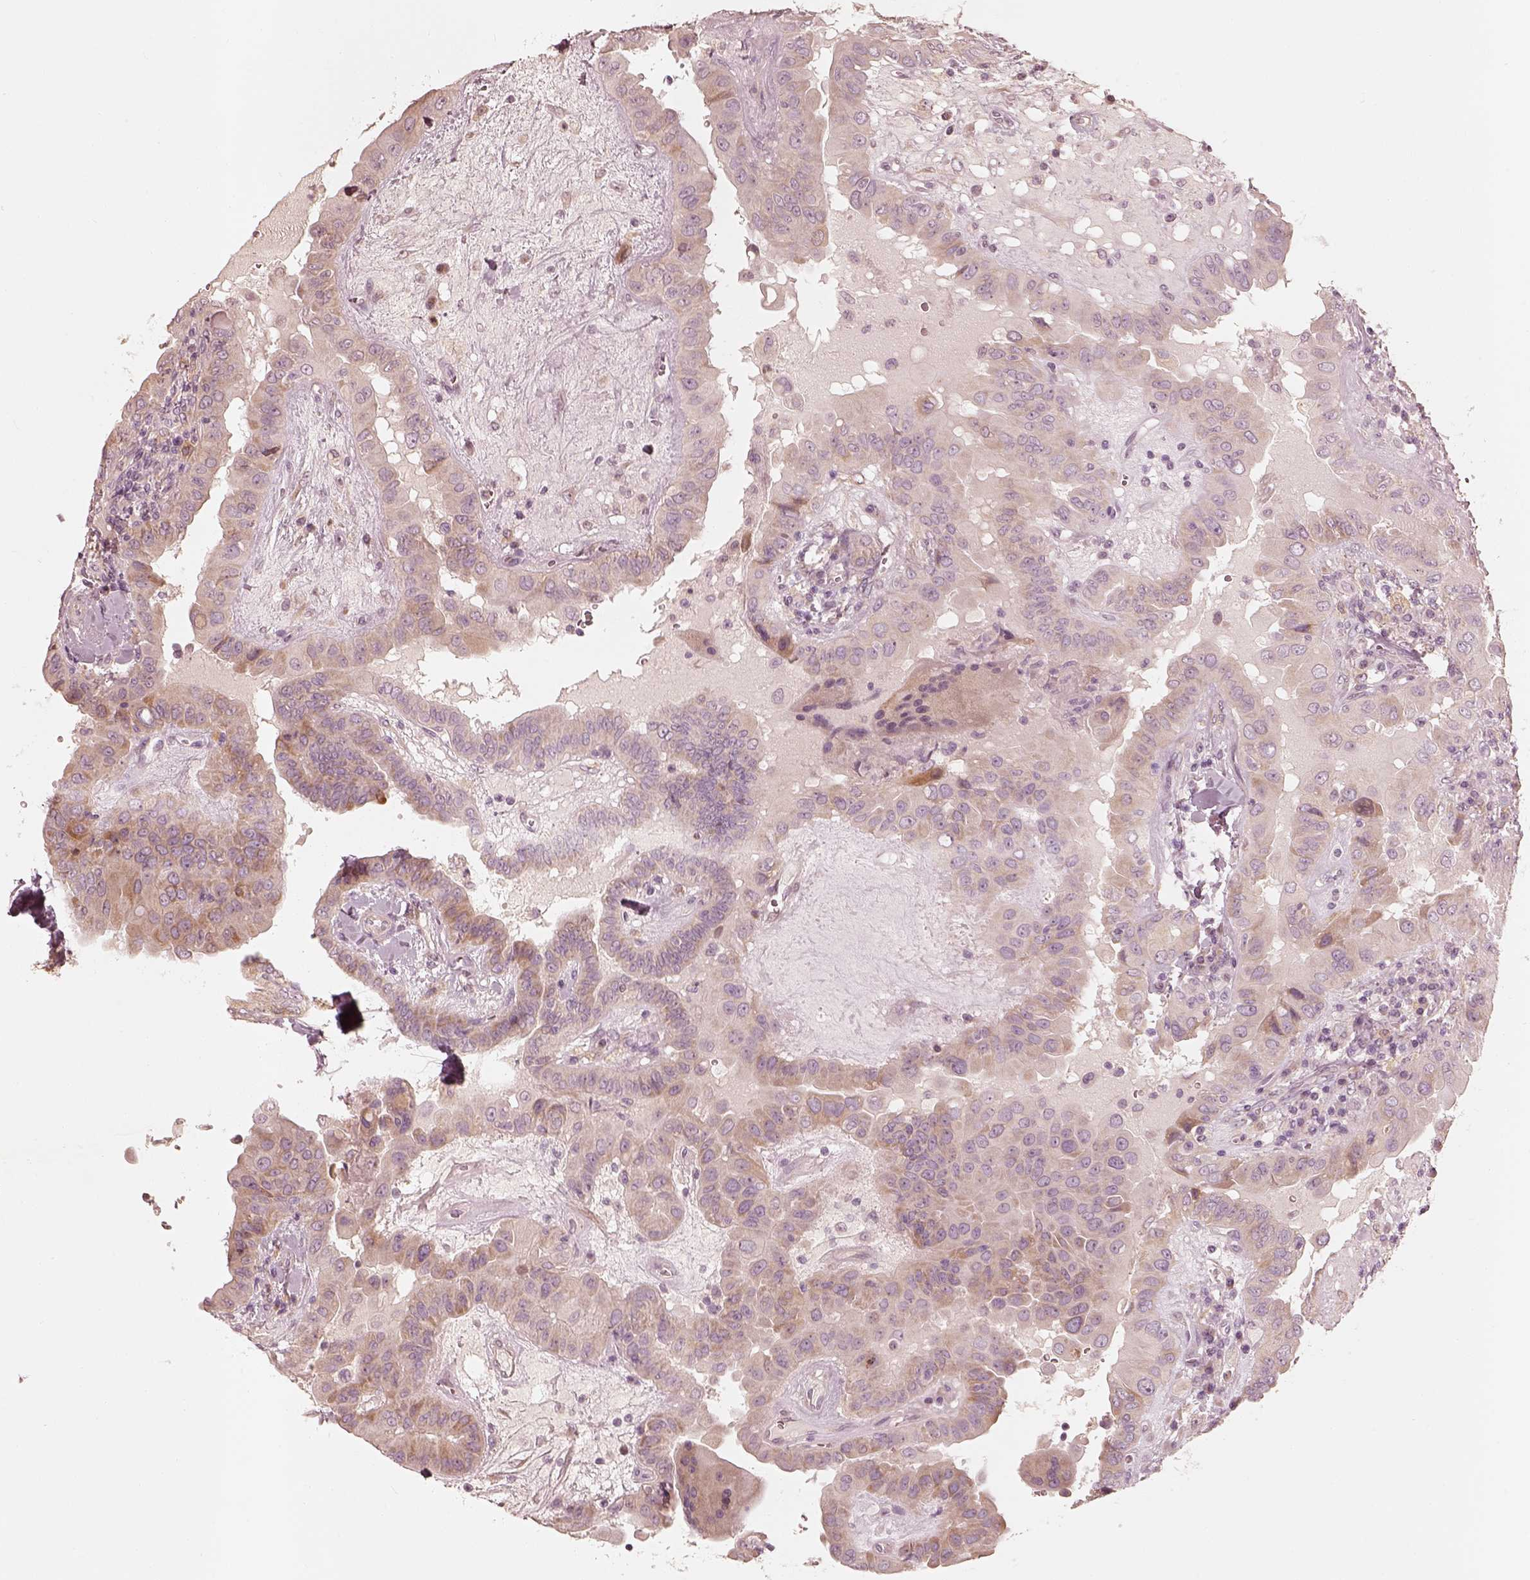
{"staining": {"intensity": "moderate", "quantity": "<25%", "location": "cytoplasmic/membranous"}, "tissue": "thyroid cancer", "cell_type": "Tumor cells", "image_type": "cancer", "snomed": [{"axis": "morphology", "description": "Papillary adenocarcinoma, NOS"}, {"axis": "topography", "description": "Thyroid gland"}], "caption": "Papillary adenocarcinoma (thyroid) was stained to show a protein in brown. There is low levels of moderate cytoplasmic/membranous positivity in approximately <25% of tumor cells.", "gene": "WLS", "patient": {"sex": "female", "age": 37}}